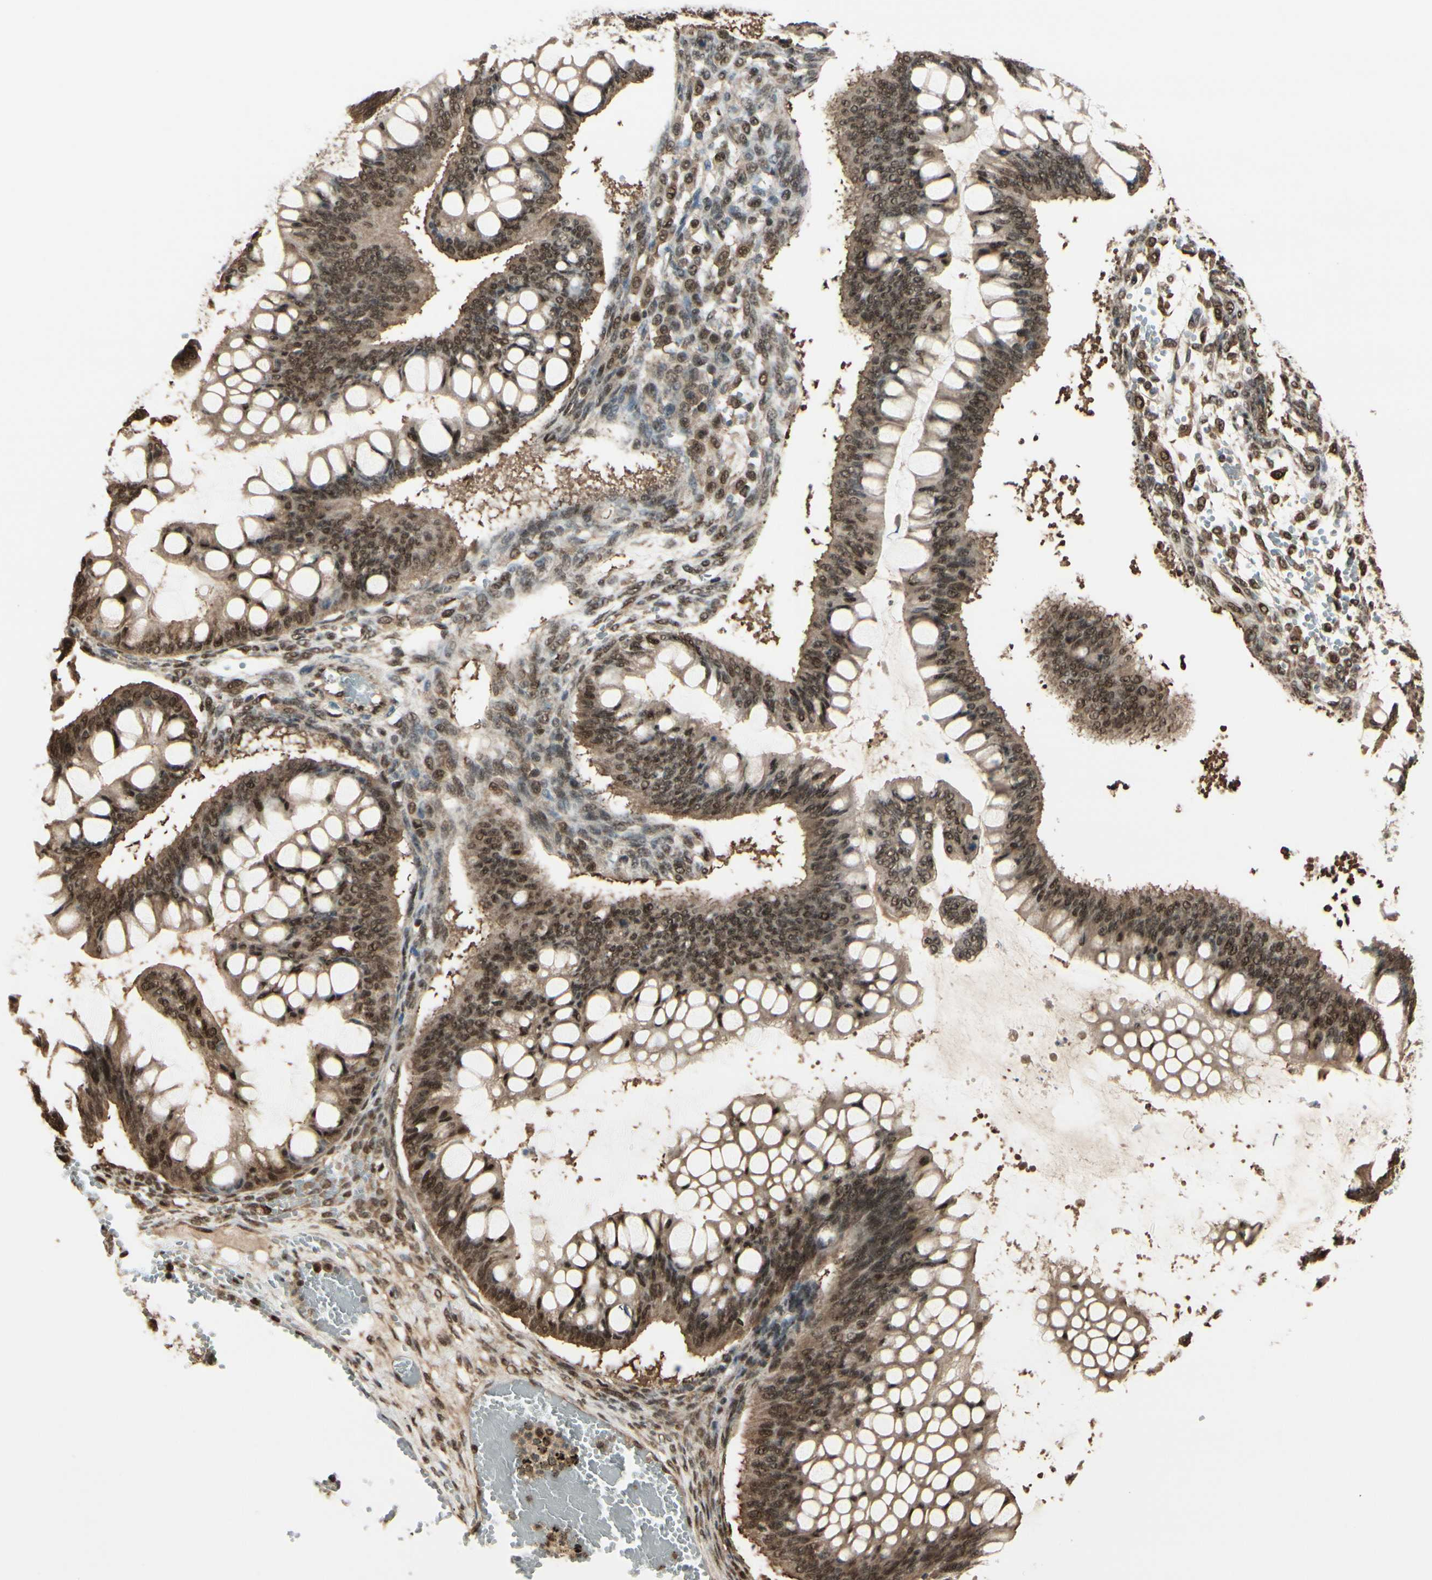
{"staining": {"intensity": "strong", "quantity": ">75%", "location": "cytoplasmic/membranous,nuclear"}, "tissue": "ovarian cancer", "cell_type": "Tumor cells", "image_type": "cancer", "snomed": [{"axis": "morphology", "description": "Cystadenocarcinoma, mucinous, NOS"}, {"axis": "topography", "description": "Ovary"}], "caption": "High-power microscopy captured an immunohistochemistry (IHC) histopathology image of ovarian cancer, revealing strong cytoplasmic/membranous and nuclear staining in about >75% of tumor cells. The protein is shown in brown color, while the nuclei are stained blue.", "gene": "HSF1", "patient": {"sex": "female", "age": 73}}